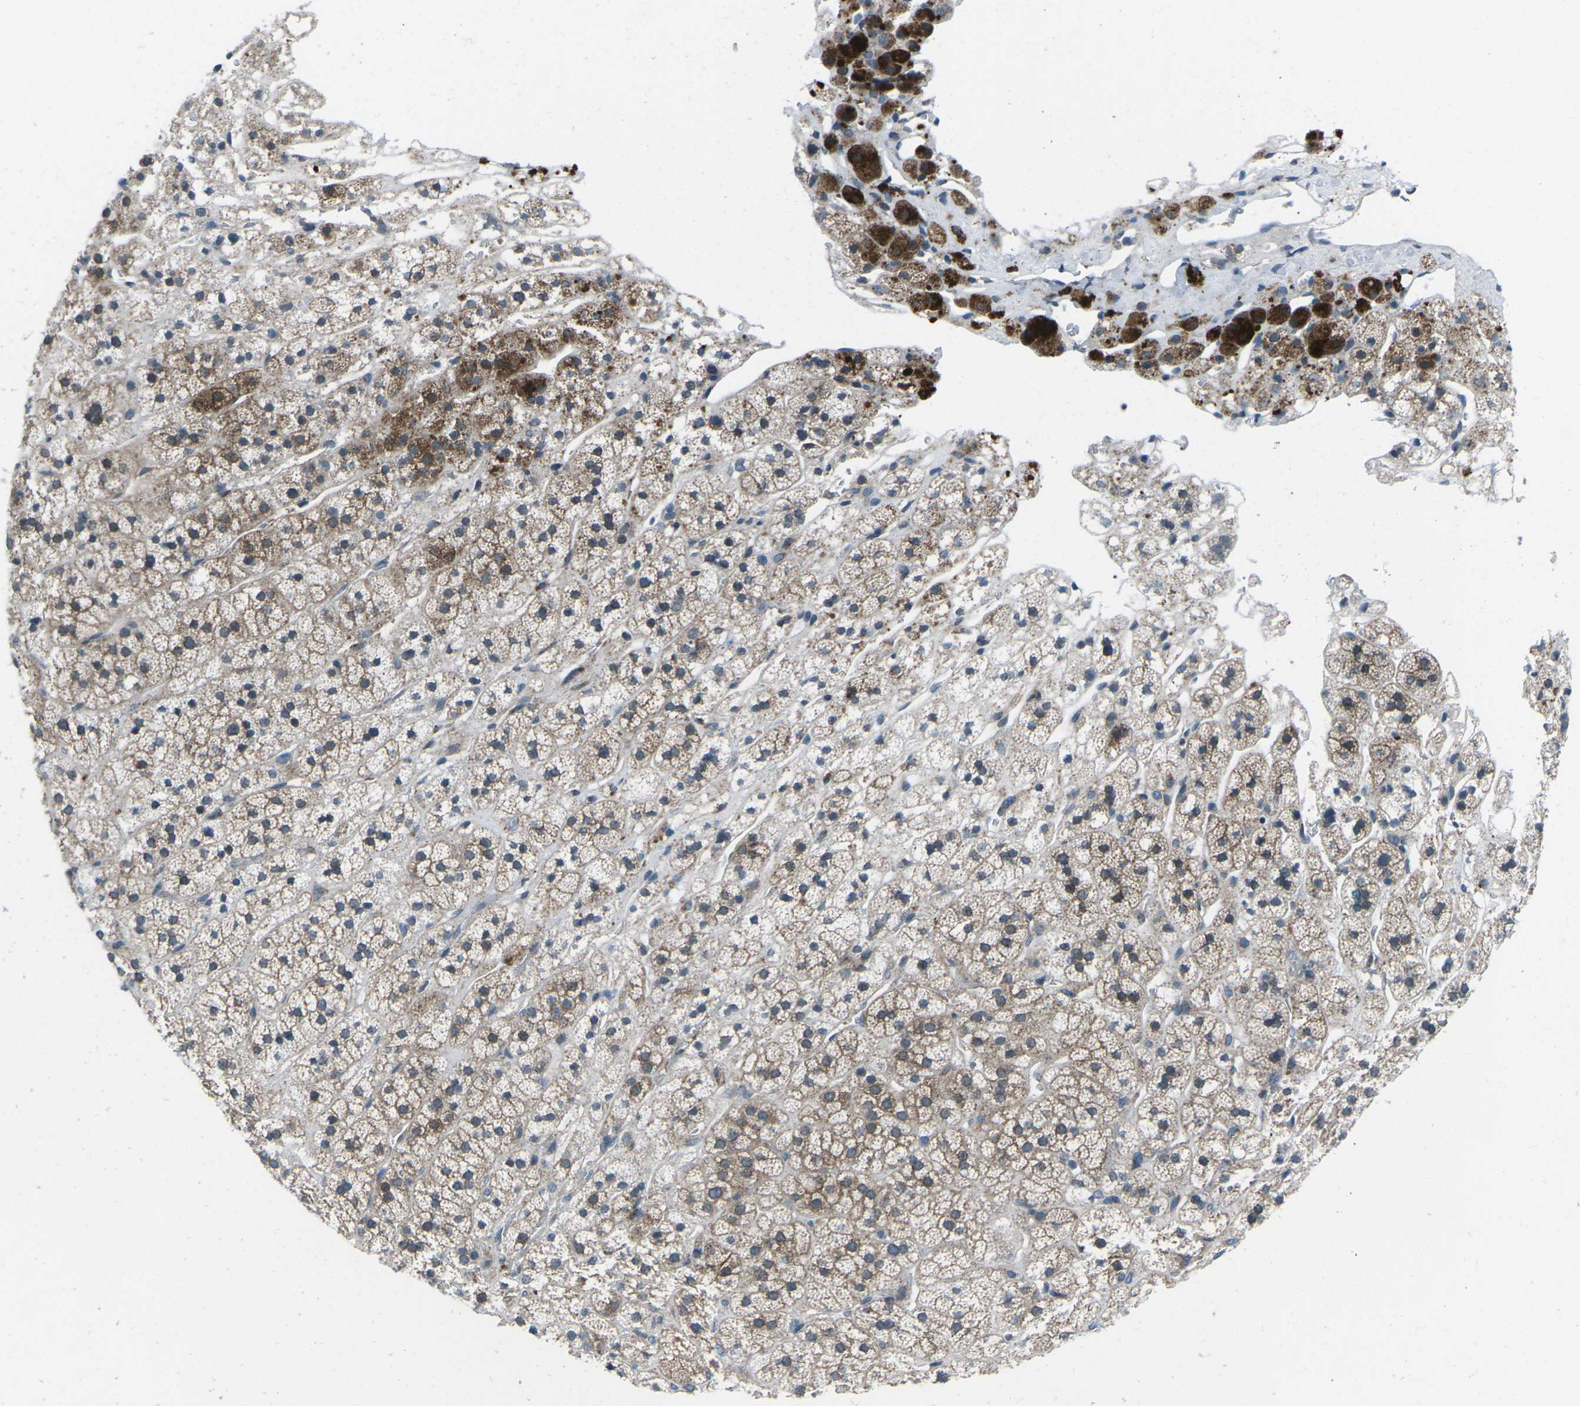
{"staining": {"intensity": "moderate", "quantity": ">75%", "location": "cytoplasmic/membranous"}, "tissue": "adrenal gland", "cell_type": "Glandular cells", "image_type": "normal", "snomed": [{"axis": "morphology", "description": "Normal tissue, NOS"}, {"axis": "topography", "description": "Adrenal gland"}], "caption": "Adrenal gland stained with immunohistochemistry reveals moderate cytoplasmic/membranous positivity in approximately >75% of glandular cells.", "gene": "CDK16", "patient": {"sex": "male", "age": 56}}